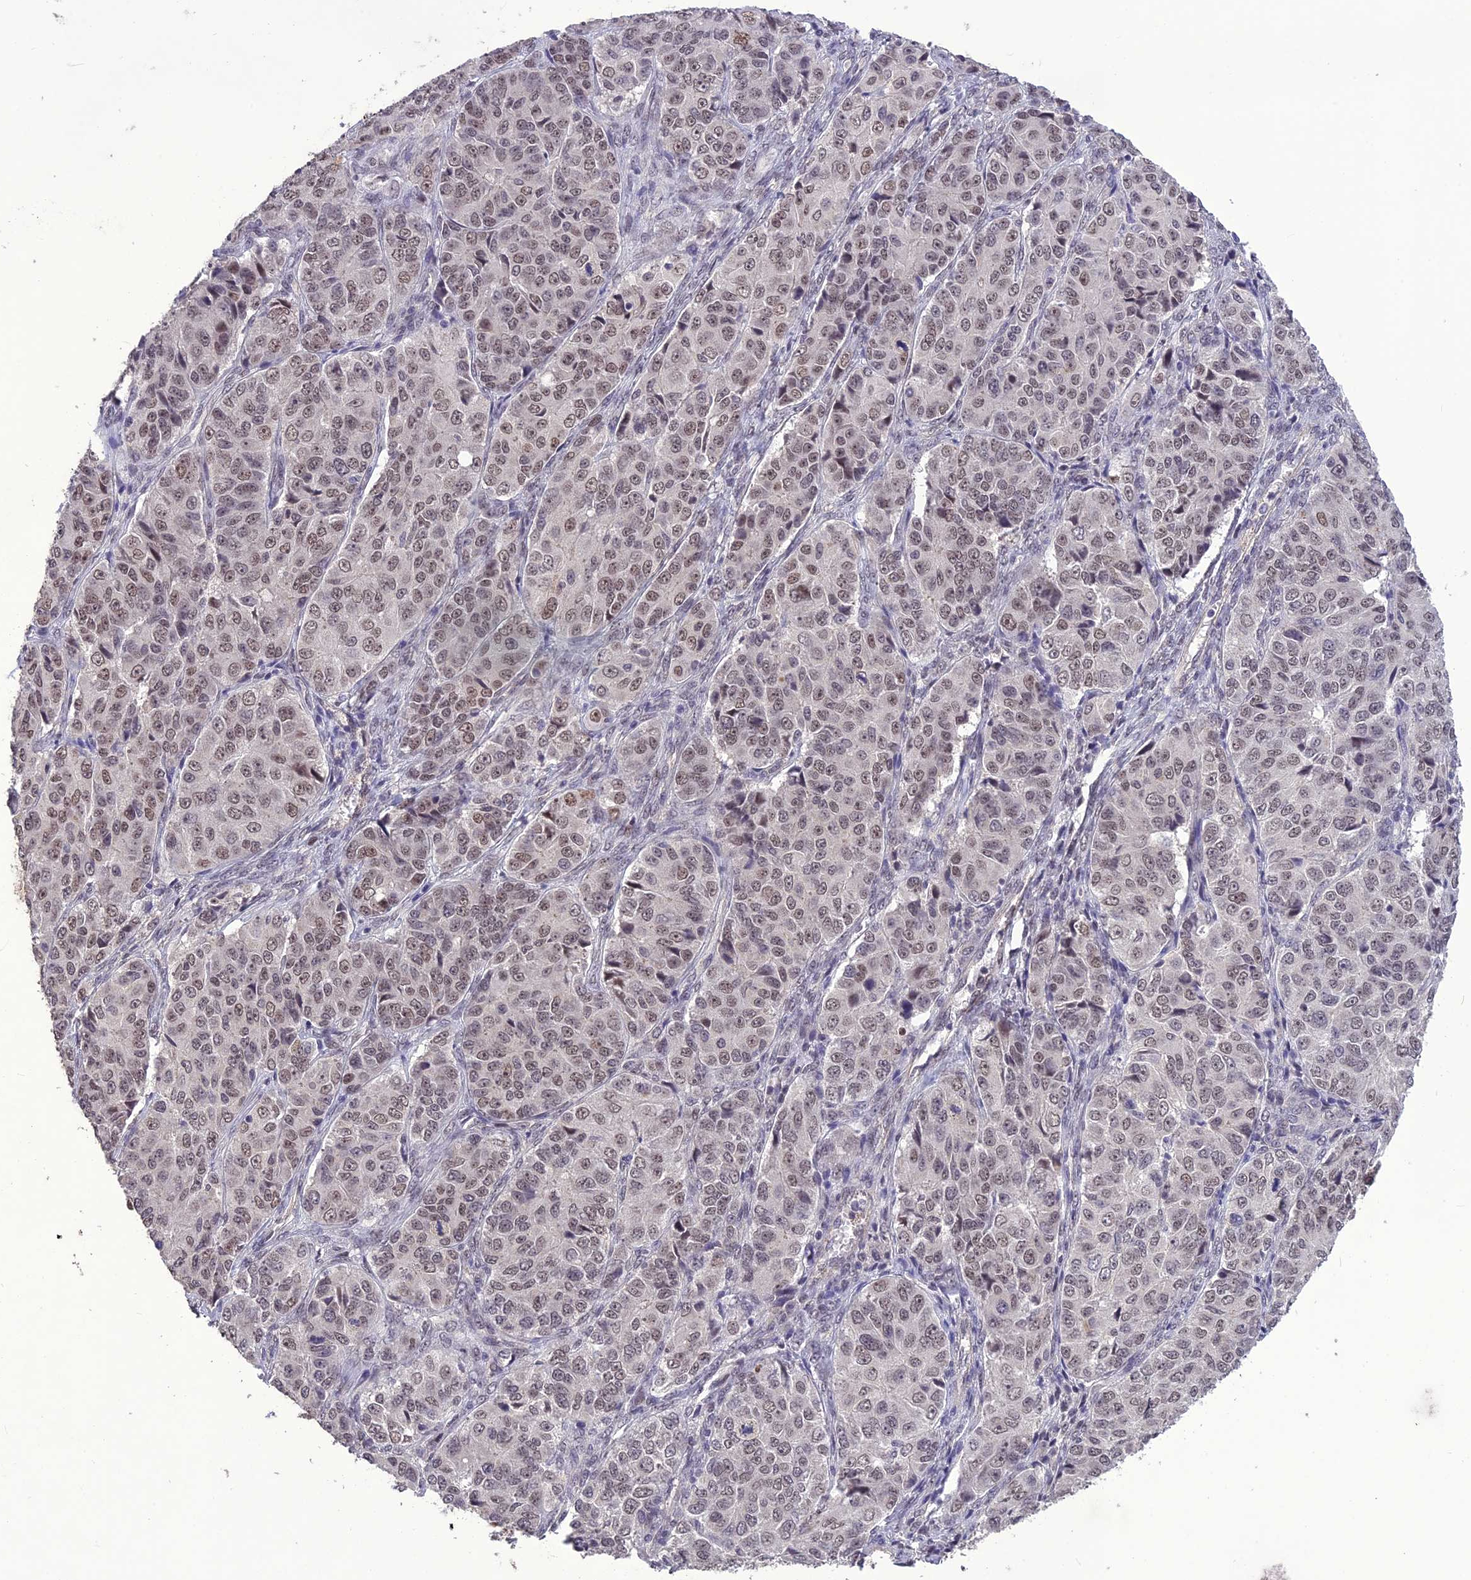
{"staining": {"intensity": "weak", "quantity": ">75%", "location": "nuclear"}, "tissue": "ovarian cancer", "cell_type": "Tumor cells", "image_type": "cancer", "snomed": [{"axis": "morphology", "description": "Carcinoma, endometroid"}, {"axis": "topography", "description": "Ovary"}], "caption": "Protein expression analysis of ovarian cancer (endometroid carcinoma) shows weak nuclear expression in about >75% of tumor cells.", "gene": "DIS3", "patient": {"sex": "female", "age": 51}}